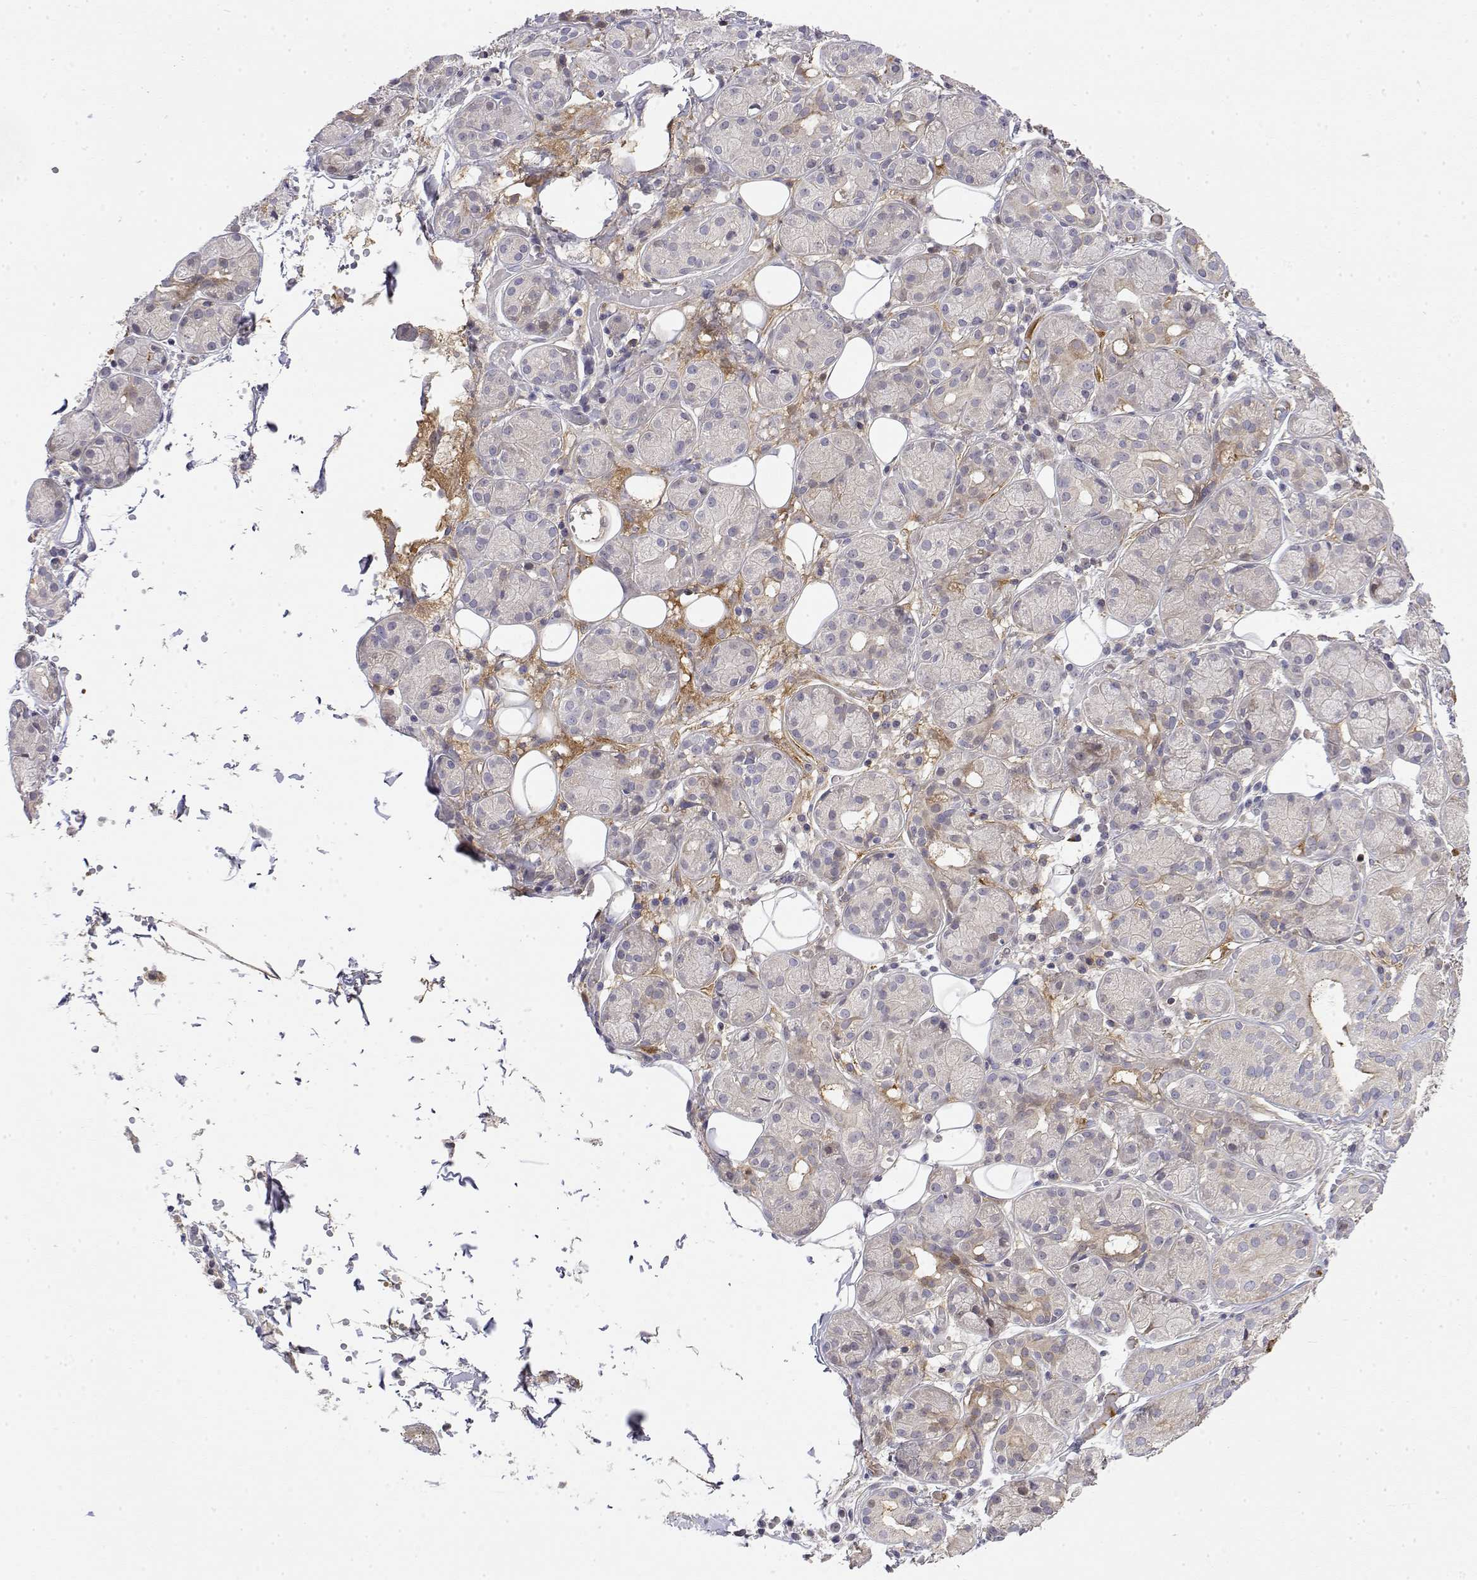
{"staining": {"intensity": "negative", "quantity": "none", "location": "none"}, "tissue": "salivary gland", "cell_type": "Glandular cells", "image_type": "normal", "snomed": [{"axis": "morphology", "description": "Normal tissue, NOS"}, {"axis": "topography", "description": "Salivary gland"}, {"axis": "topography", "description": "Peripheral nerve tissue"}], "caption": "Benign salivary gland was stained to show a protein in brown. There is no significant positivity in glandular cells.", "gene": "IGFBP4", "patient": {"sex": "male", "age": 71}}